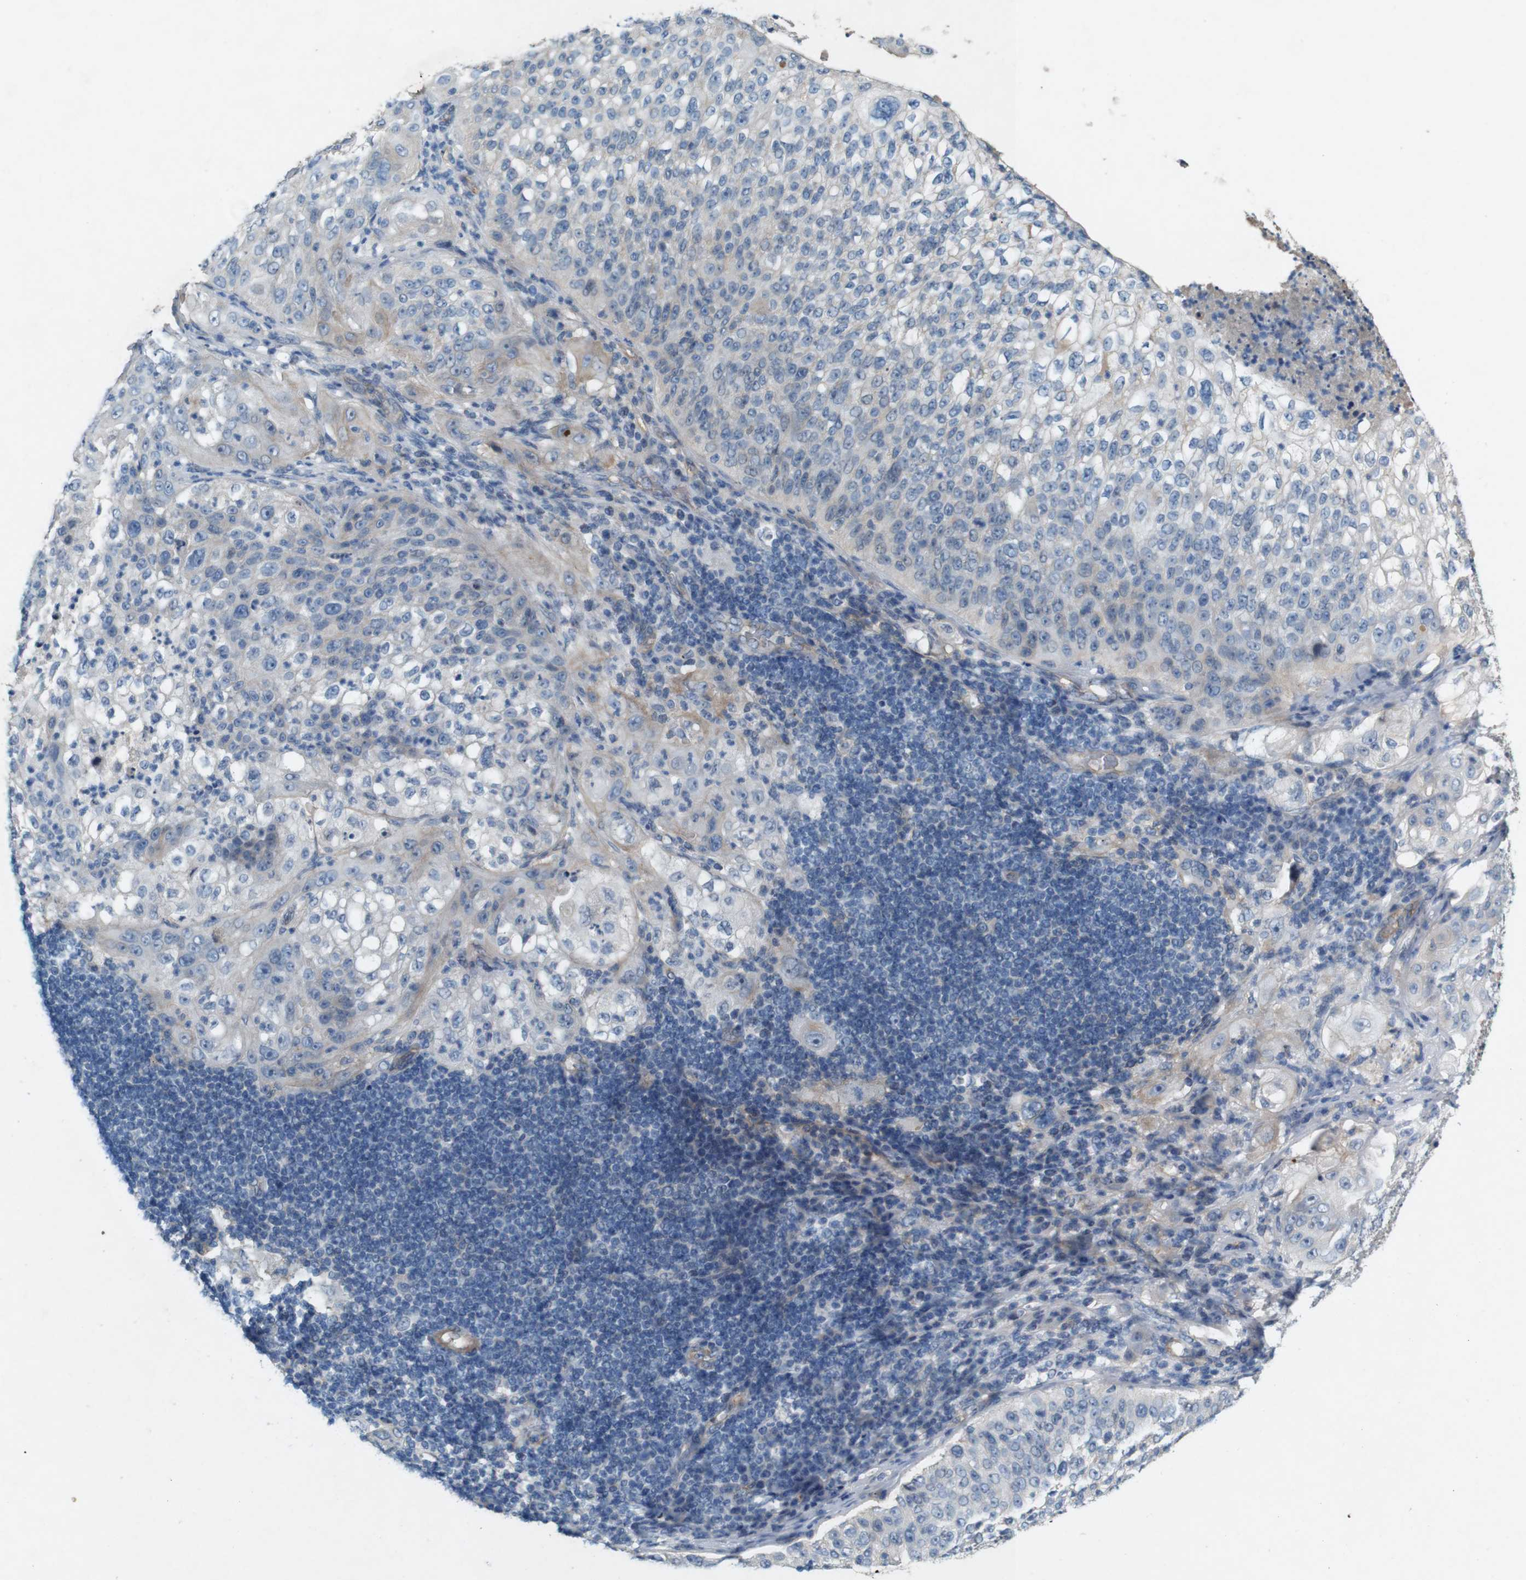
{"staining": {"intensity": "weak", "quantity": "<25%", "location": "cytoplasmic/membranous"}, "tissue": "lung cancer", "cell_type": "Tumor cells", "image_type": "cancer", "snomed": [{"axis": "morphology", "description": "Inflammation, NOS"}, {"axis": "morphology", "description": "Squamous cell carcinoma, NOS"}, {"axis": "topography", "description": "Lymph node"}, {"axis": "topography", "description": "Soft tissue"}, {"axis": "topography", "description": "Lung"}], "caption": "Human lung squamous cell carcinoma stained for a protein using immunohistochemistry exhibits no positivity in tumor cells.", "gene": "PVR", "patient": {"sex": "male", "age": 66}}